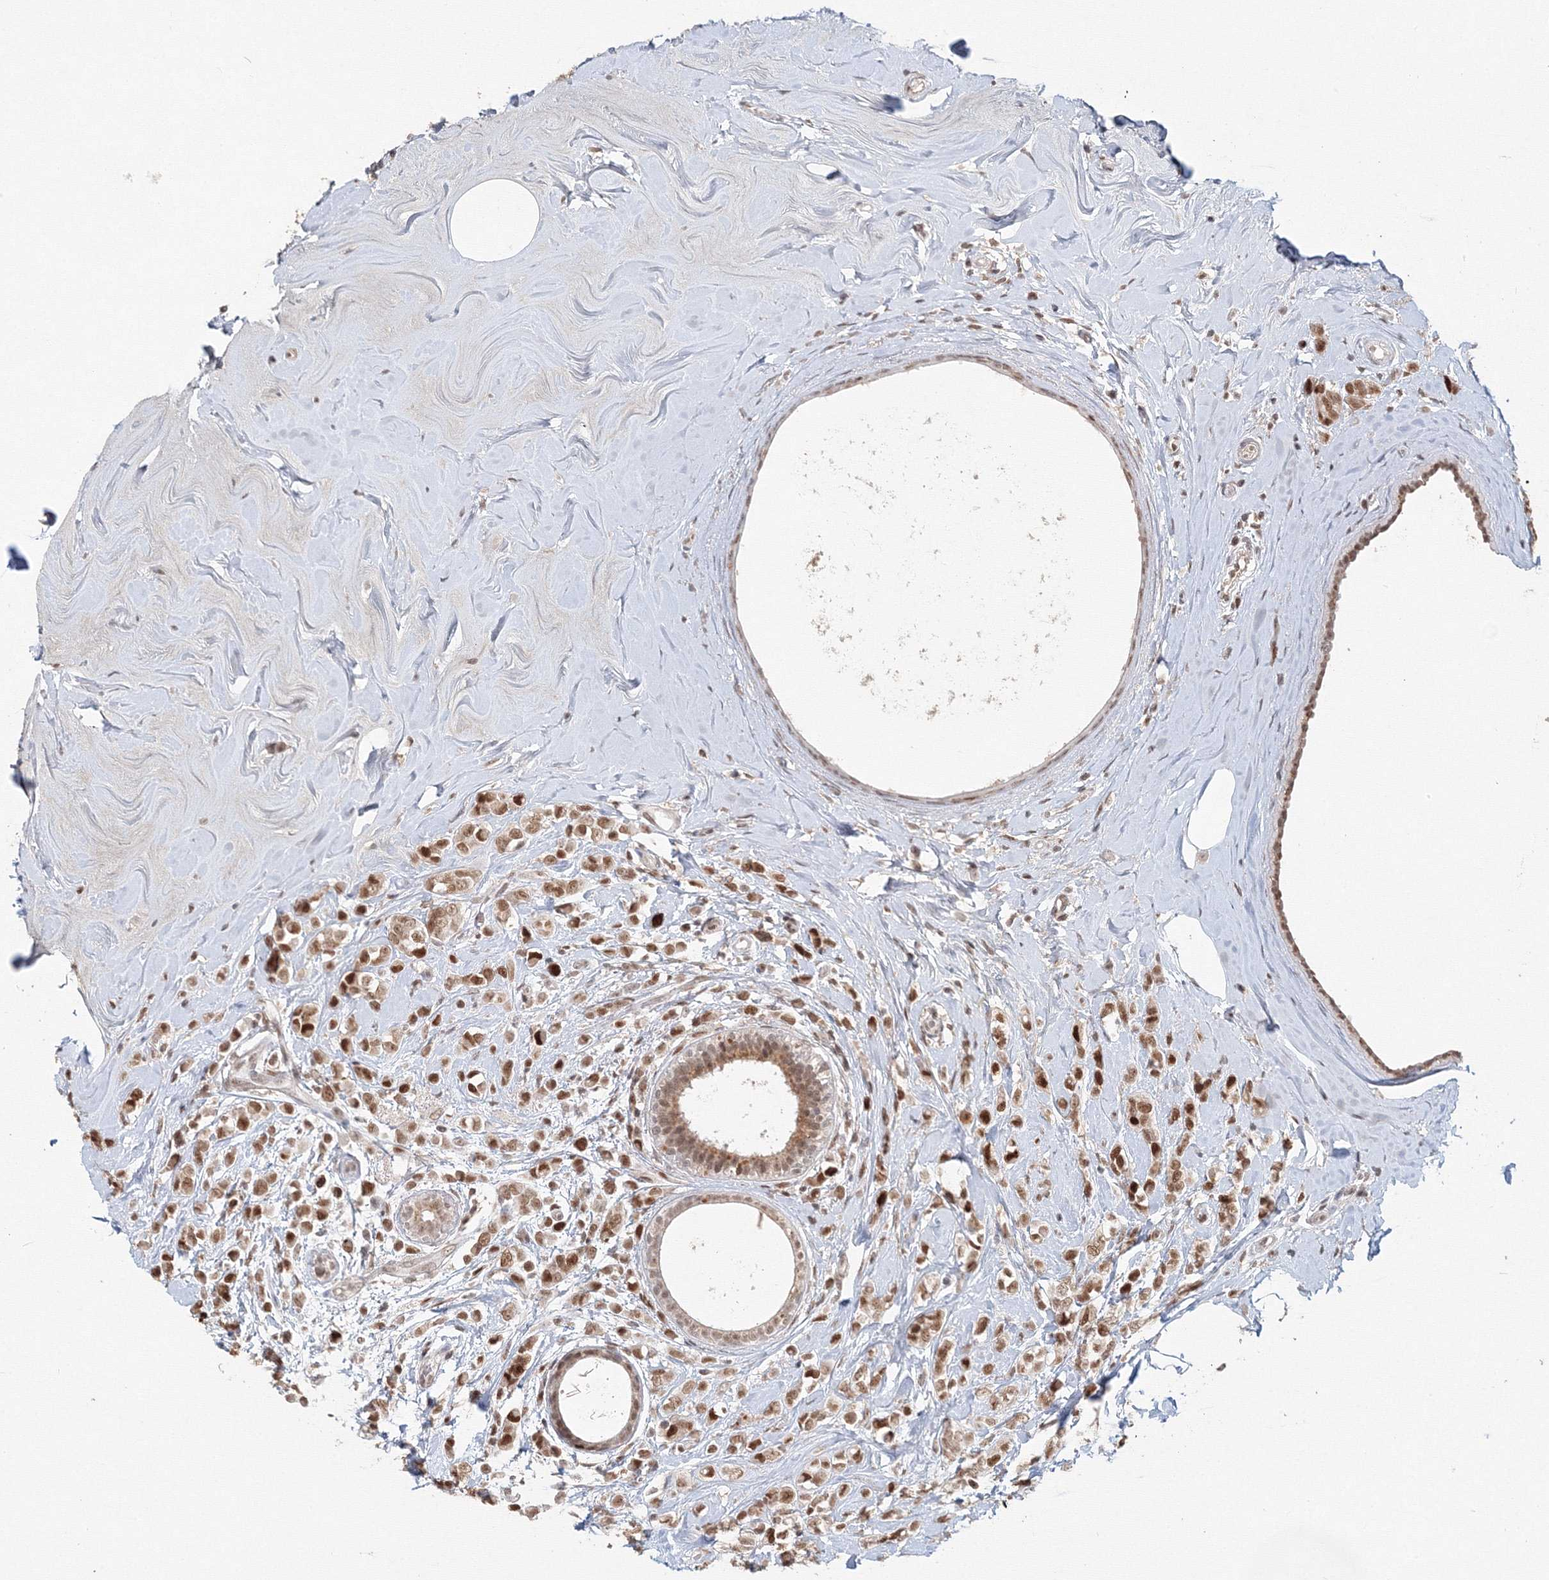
{"staining": {"intensity": "moderate", "quantity": ">75%", "location": "cytoplasmic/membranous,nuclear"}, "tissue": "breast cancer", "cell_type": "Tumor cells", "image_type": "cancer", "snomed": [{"axis": "morphology", "description": "Lobular carcinoma"}, {"axis": "topography", "description": "Breast"}], "caption": "Protein expression analysis of breast cancer displays moderate cytoplasmic/membranous and nuclear staining in approximately >75% of tumor cells.", "gene": "IWS1", "patient": {"sex": "female", "age": 47}}